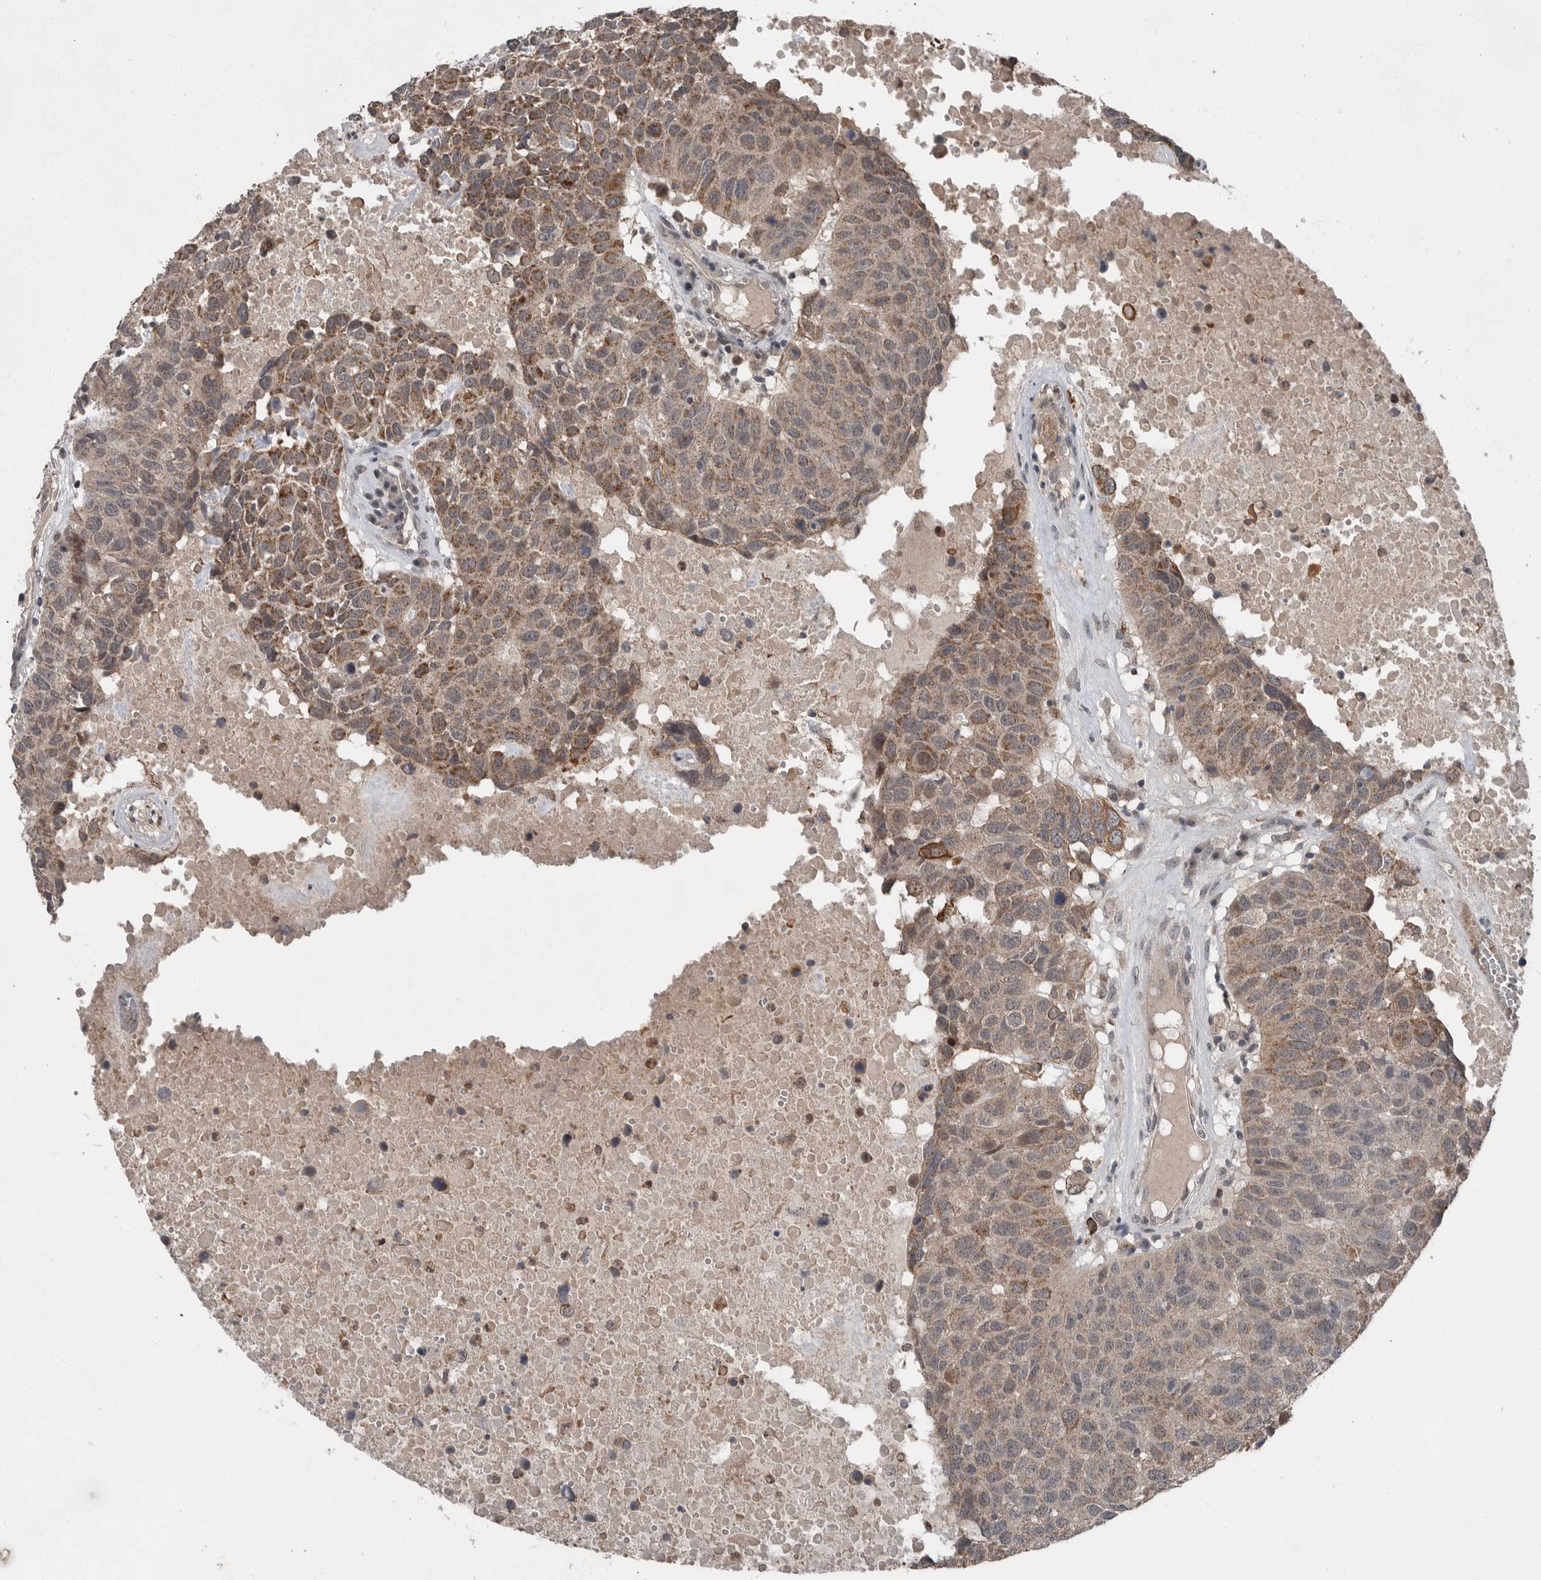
{"staining": {"intensity": "moderate", "quantity": "25%-75%", "location": "cytoplasmic/membranous"}, "tissue": "head and neck cancer", "cell_type": "Tumor cells", "image_type": "cancer", "snomed": [{"axis": "morphology", "description": "Squamous cell carcinoma, NOS"}, {"axis": "topography", "description": "Head-Neck"}], "caption": "Squamous cell carcinoma (head and neck) tissue reveals moderate cytoplasmic/membranous expression in about 25%-75% of tumor cells, visualized by immunohistochemistry. (Brightfield microscopy of DAB IHC at high magnification).", "gene": "SCP2", "patient": {"sex": "male", "age": 66}}